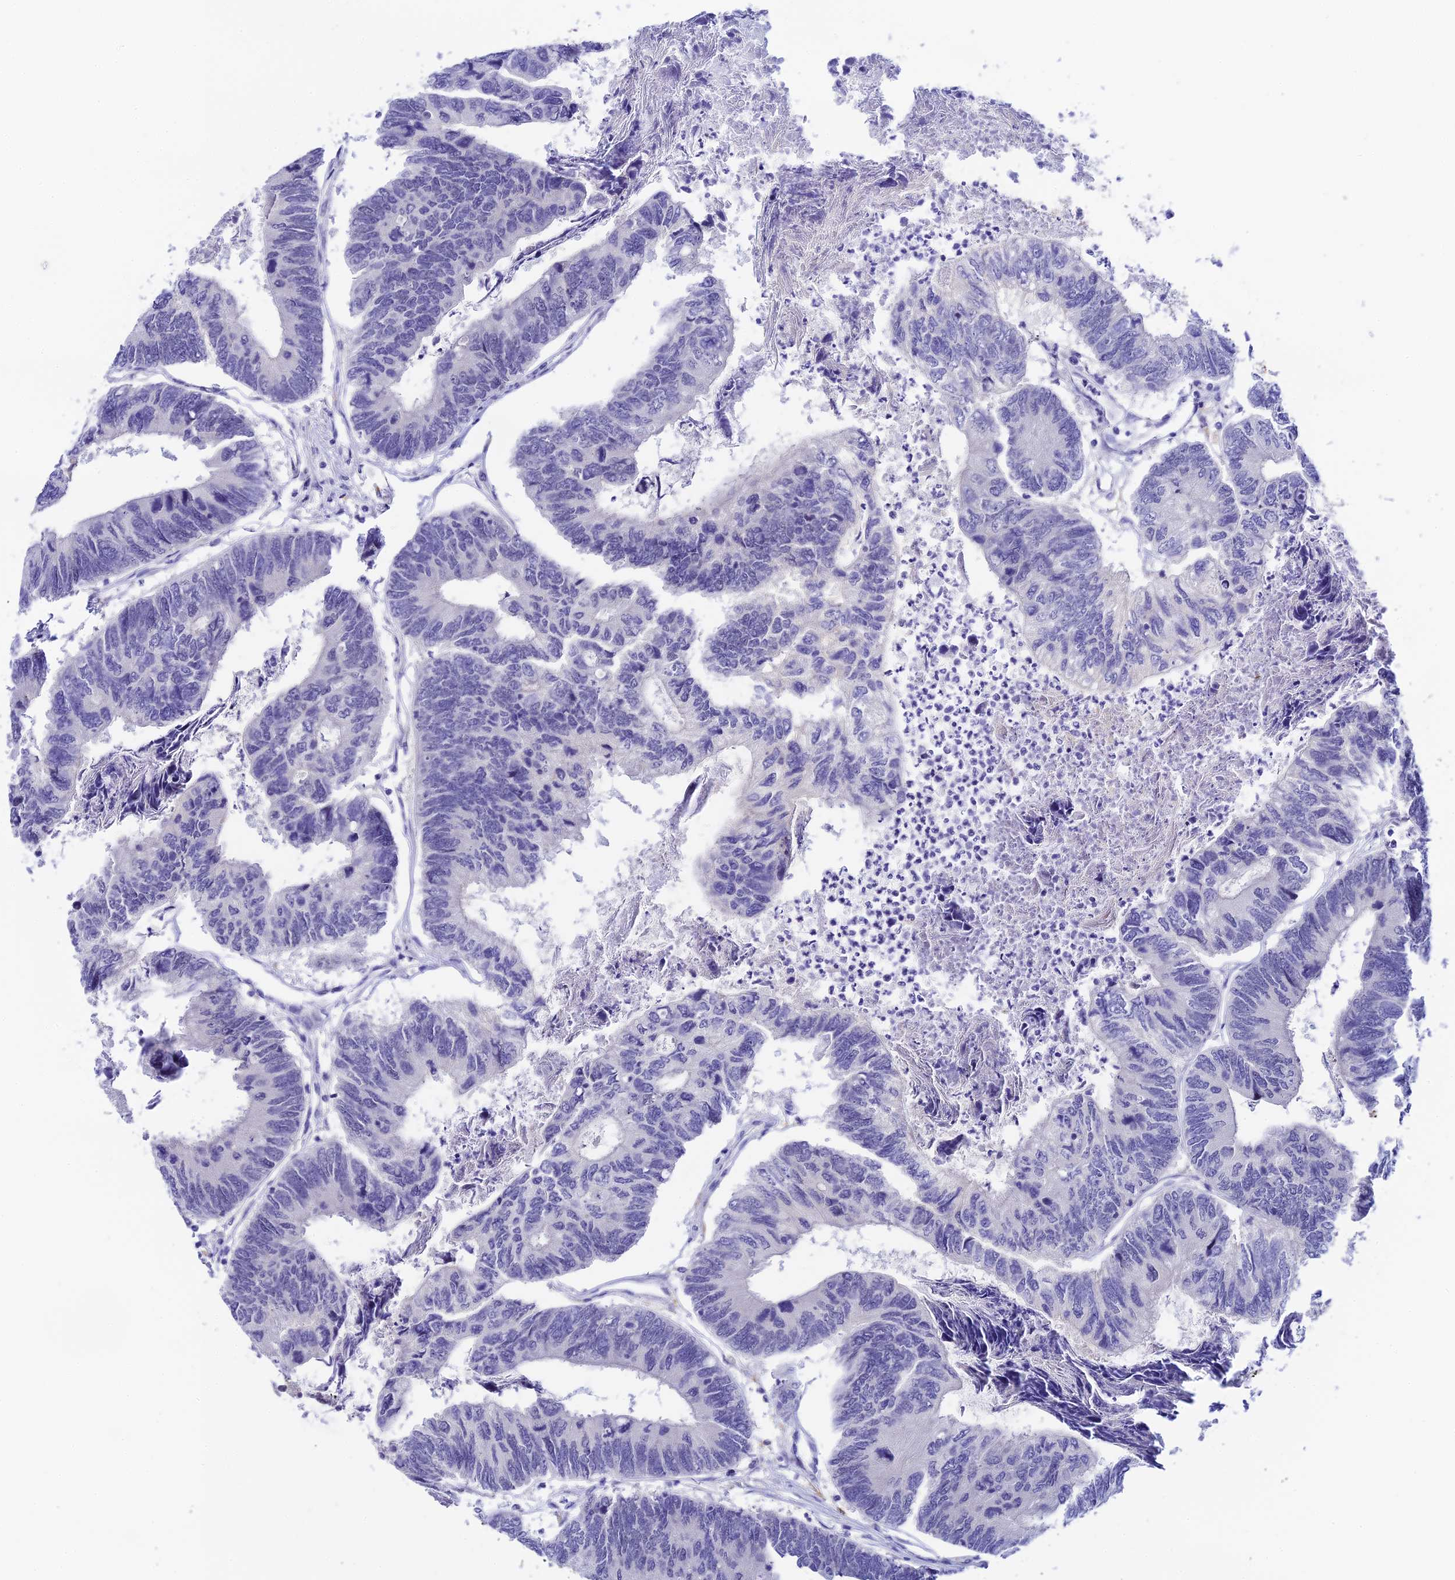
{"staining": {"intensity": "negative", "quantity": "none", "location": "none"}, "tissue": "colorectal cancer", "cell_type": "Tumor cells", "image_type": "cancer", "snomed": [{"axis": "morphology", "description": "Adenocarcinoma, NOS"}, {"axis": "topography", "description": "Colon"}], "caption": "Protein analysis of colorectal cancer exhibits no significant staining in tumor cells.", "gene": "RASGEF1B", "patient": {"sex": "female", "age": 67}}